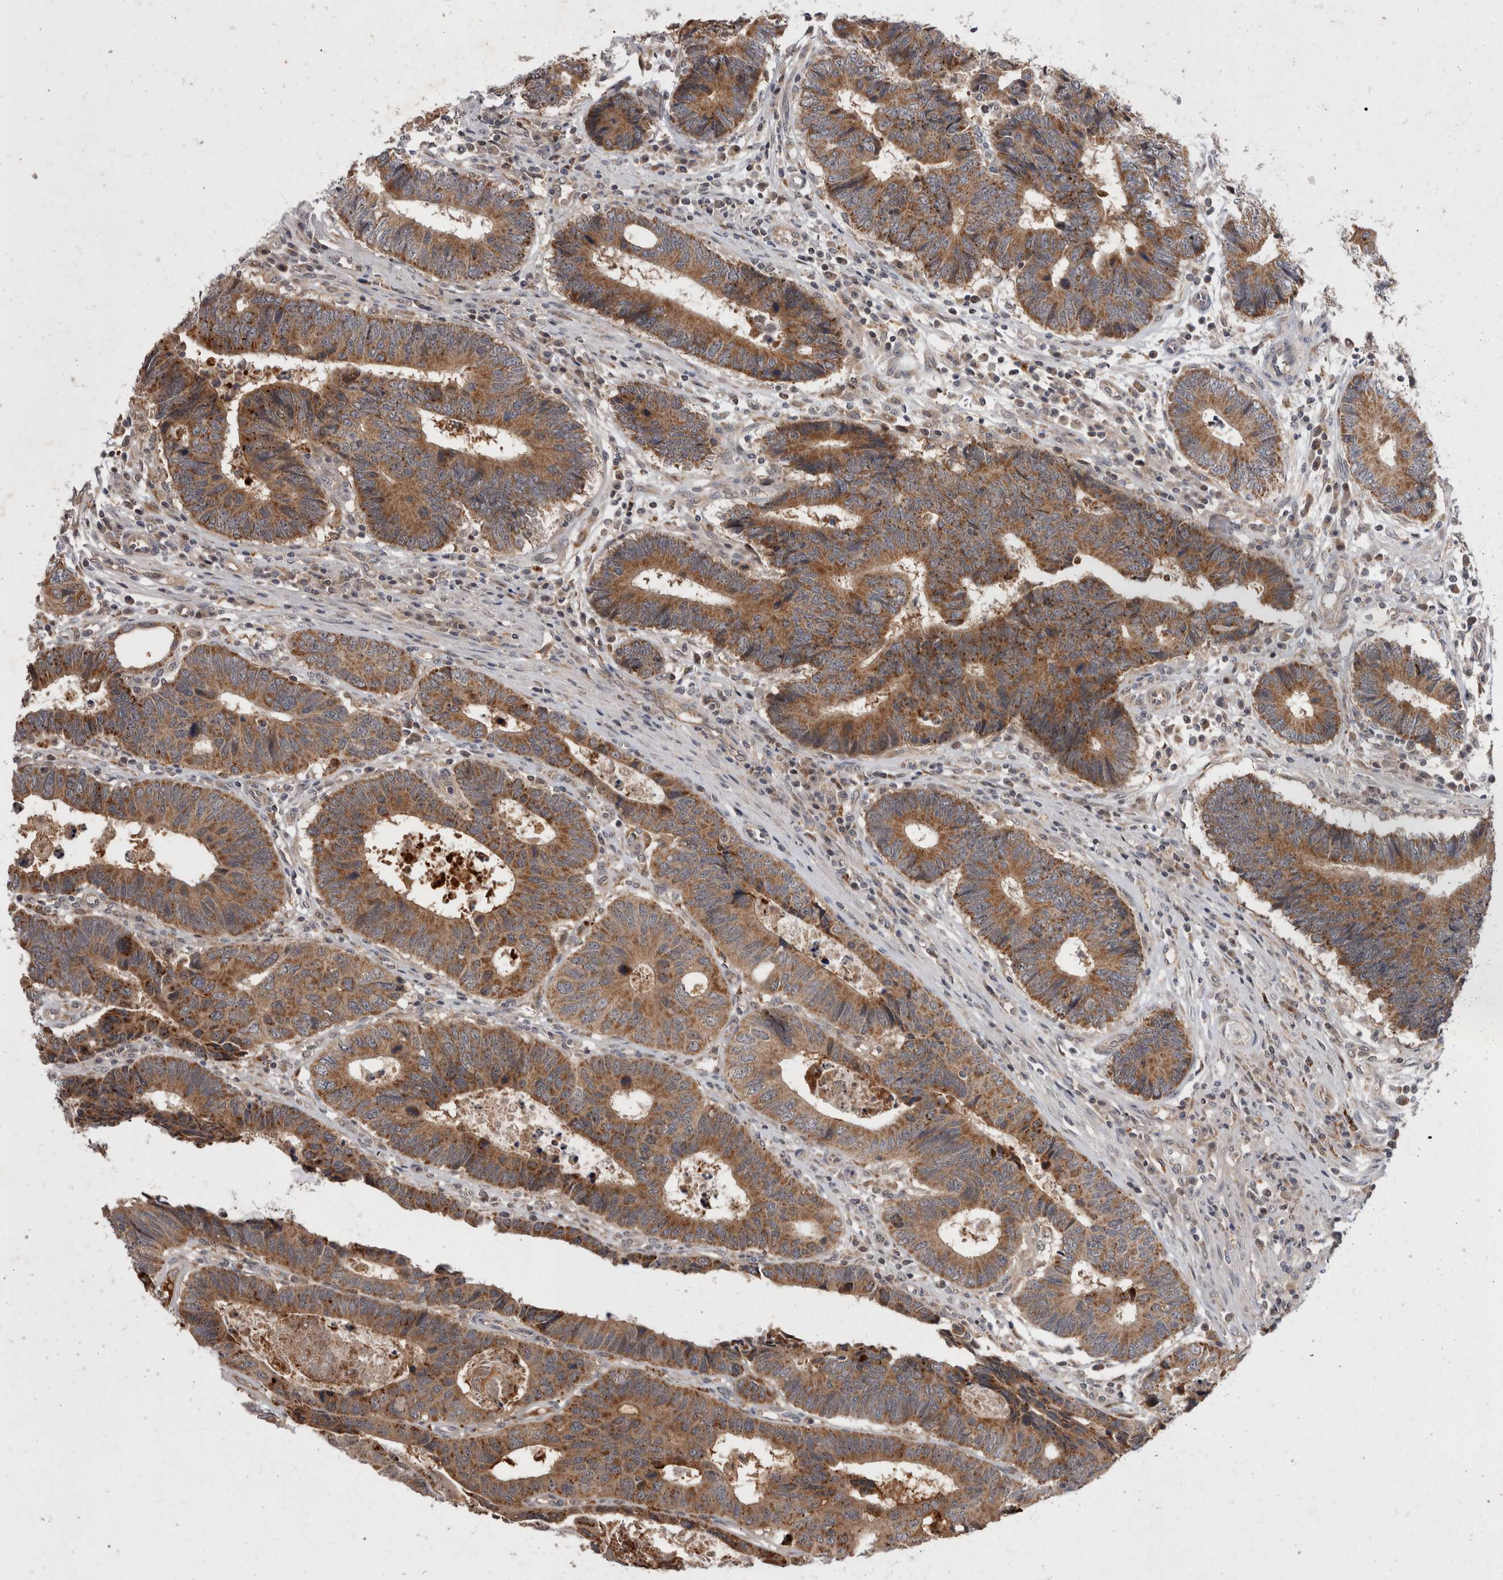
{"staining": {"intensity": "moderate", "quantity": ">75%", "location": "cytoplasmic/membranous"}, "tissue": "colorectal cancer", "cell_type": "Tumor cells", "image_type": "cancer", "snomed": [{"axis": "morphology", "description": "Adenocarcinoma, NOS"}, {"axis": "topography", "description": "Rectum"}], "caption": "This is a micrograph of immunohistochemistry staining of colorectal cancer (adenocarcinoma), which shows moderate positivity in the cytoplasmic/membranous of tumor cells.", "gene": "MRPL37", "patient": {"sex": "male", "age": 84}}